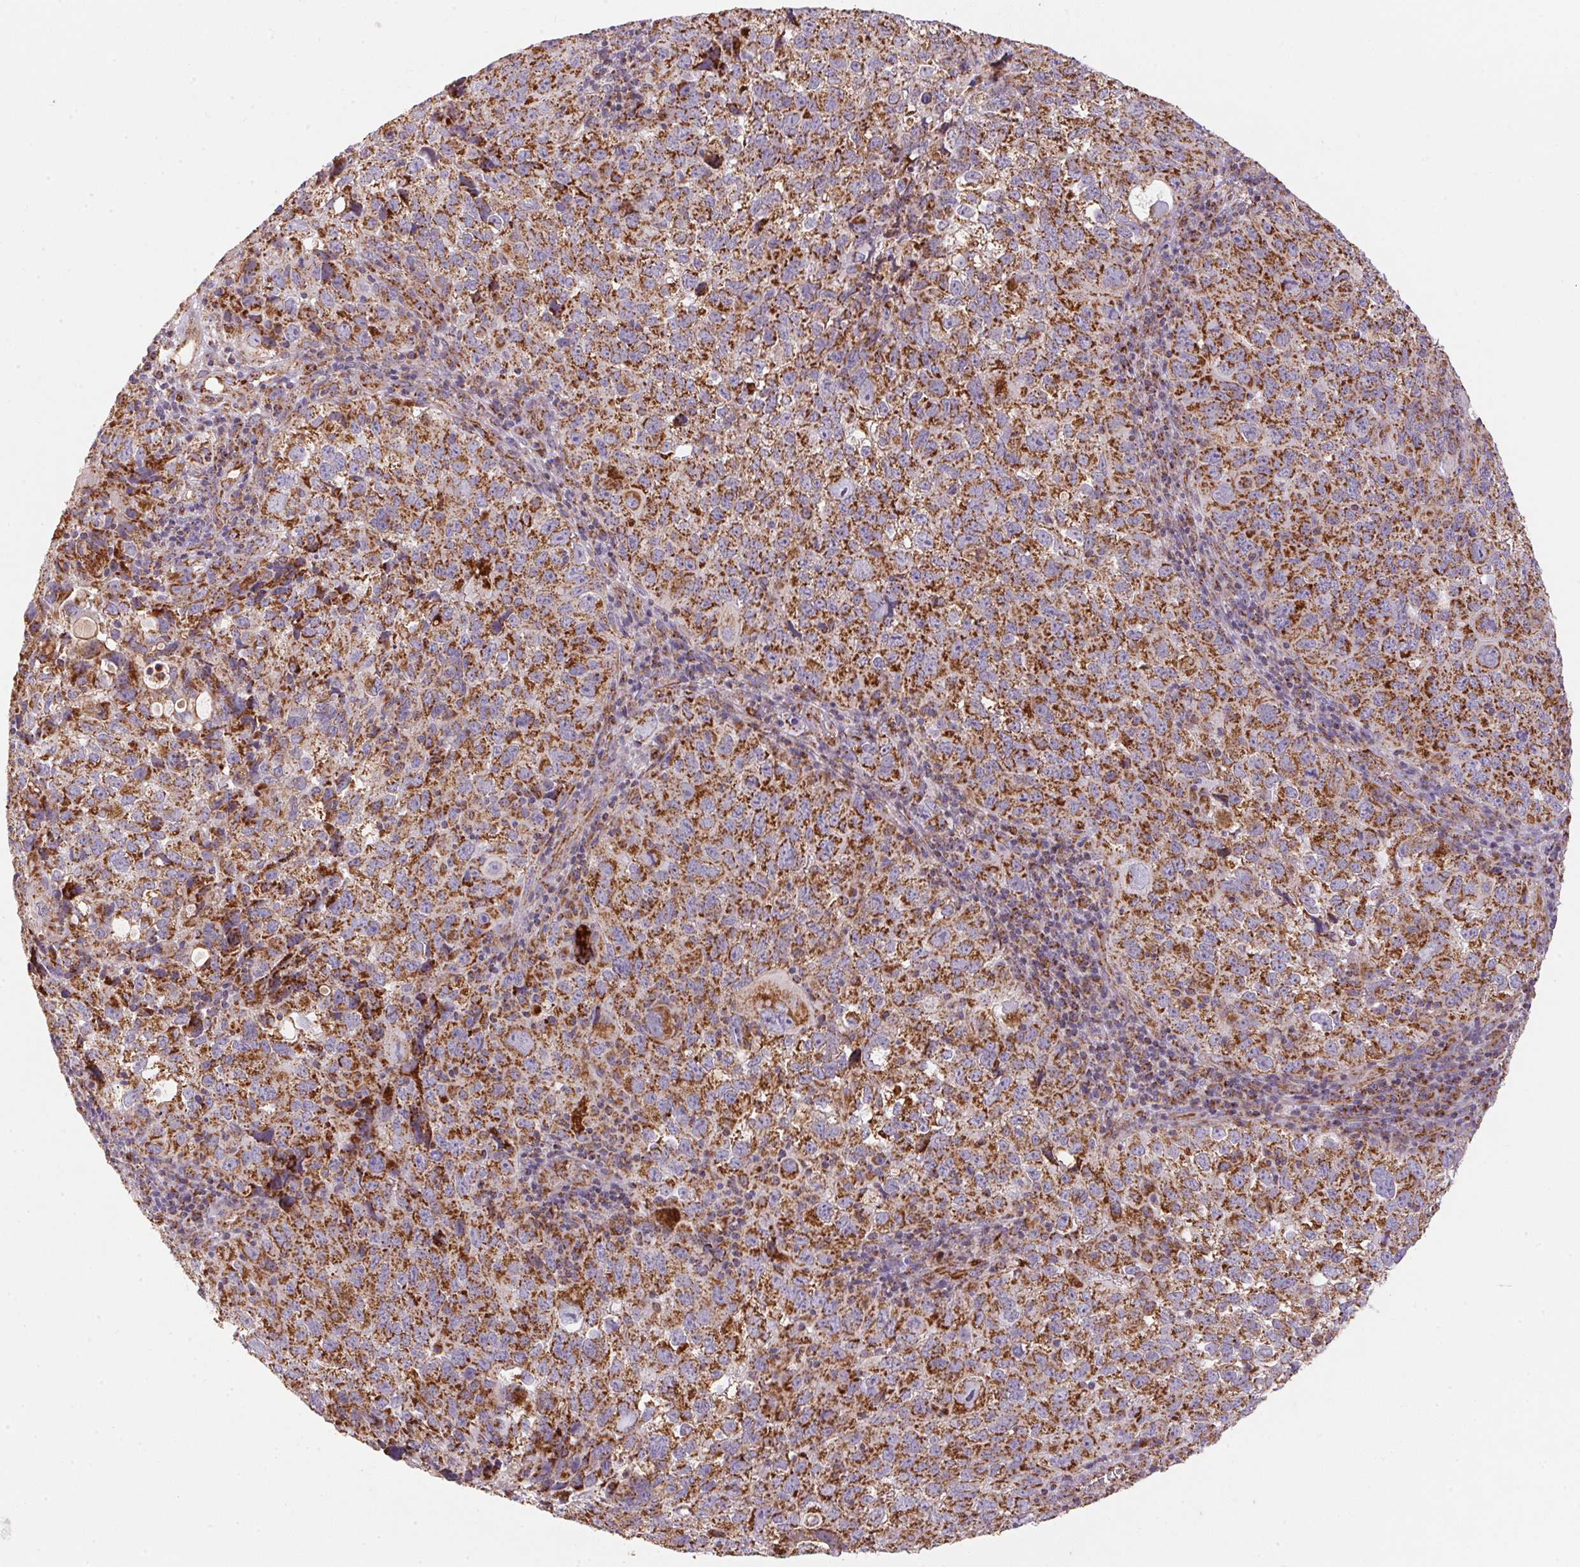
{"staining": {"intensity": "strong", "quantity": ">75%", "location": "cytoplasmic/membranous"}, "tissue": "cervical cancer", "cell_type": "Tumor cells", "image_type": "cancer", "snomed": [{"axis": "morphology", "description": "Squamous cell carcinoma, NOS"}, {"axis": "topography", "description": "Cervix"}], "caption": "Cervical squamous cell carcinoma was stained to show a protein in brown. There is high levels of strong cytoplasmic/membranous expression in approximately >75% of tumor cells.", "gene": "NDUFS2", "patient": {"sex": "female", "age": 55}}